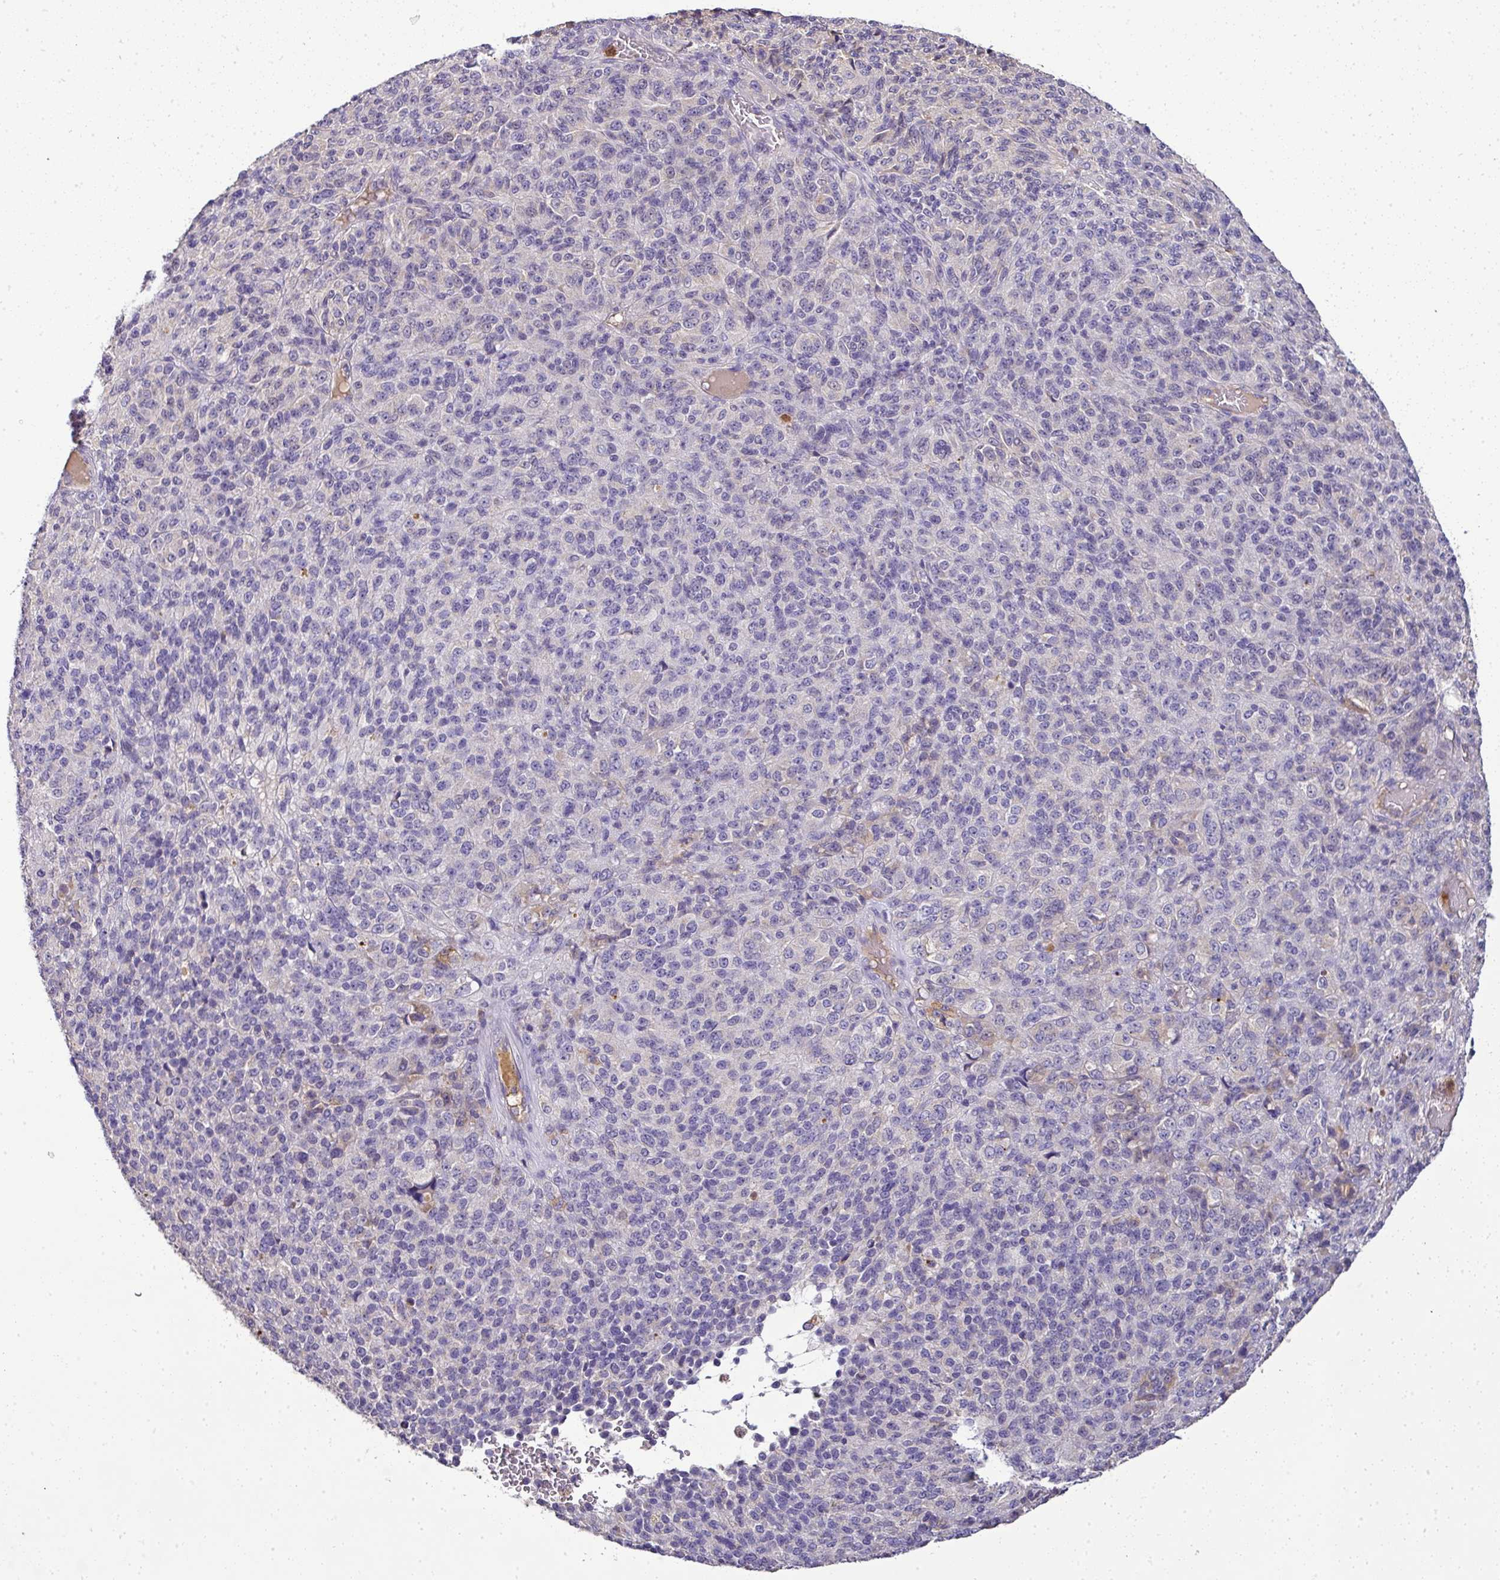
{"staining": {"intensity": "negative", "quantity": "none", "location": "none"}, "tissue": "melanoma", "cell_type": "Tumor cells", "image_type": "cancer", "snomed": [{"axis": "morphology", "description": "Malignant melanoma, Metastatic site"}, {"axis": "topography", "description": "Brain"}], "caption": "This micrograph is of melanoma stained with immunohistochemistry (IHC) to label a protein in brown with the nuclei are counter-stained blue. There is no expression in tumor cells.", "gene": "CAB39L", "patient": {"sex": "female", "age": 56}}